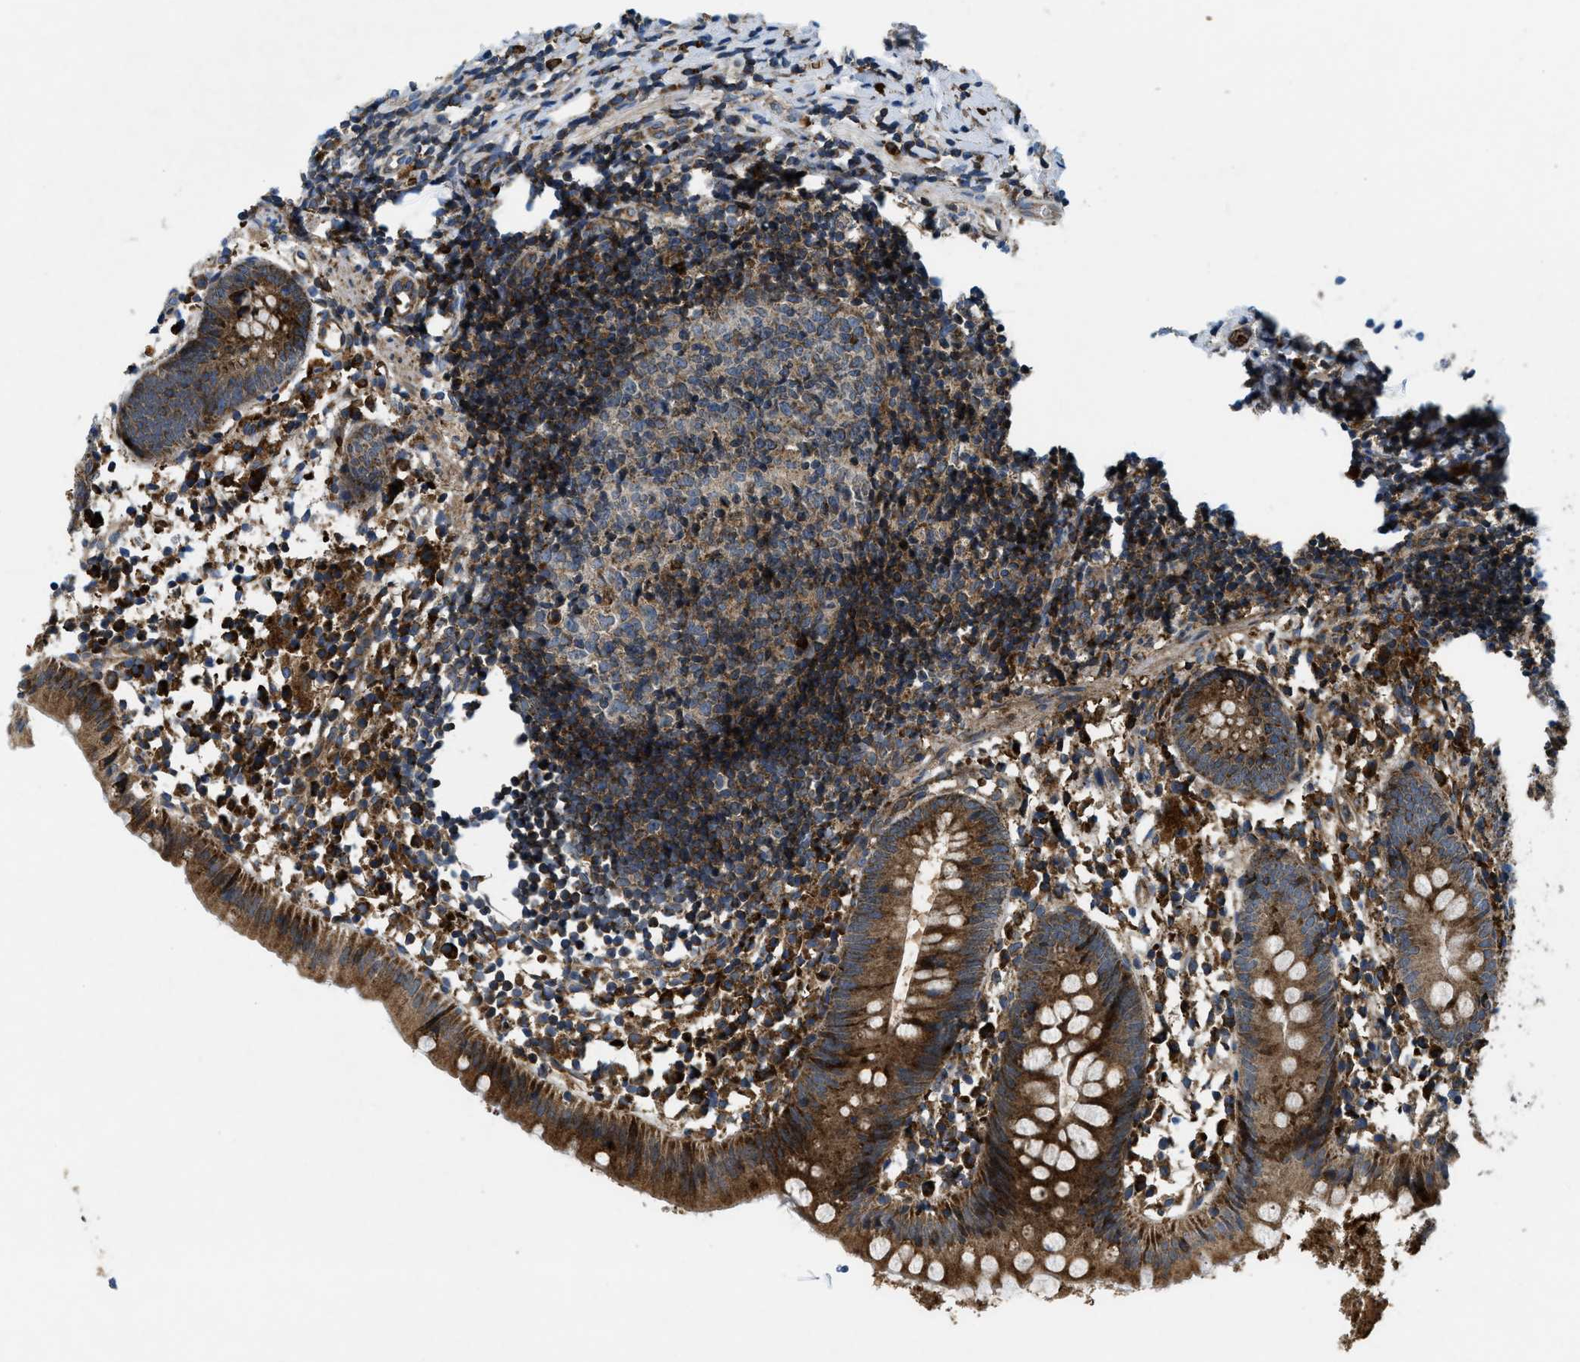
{"staining": {"intensity": "moderate", "quantity": ">75%", "location": "cytoplasmic/membranous"}, "tissue": "appendix", "cell_type": "Glandular cells", "image_type": "normal", "snomed": [{"axis": "morphology", "description": "Normal tissue, NOS"}, {"axis": "topography", "description": "Appendix"}], "caption": "This photomicrograph displays immunohistochemistry (IHC) staining of normal human appendix, with medium moderate cytoplasmic/membranous staining in about >75% of glandular cells.", "gene": "CSPG4", "patient": {"sex": "female", "age": 20}}